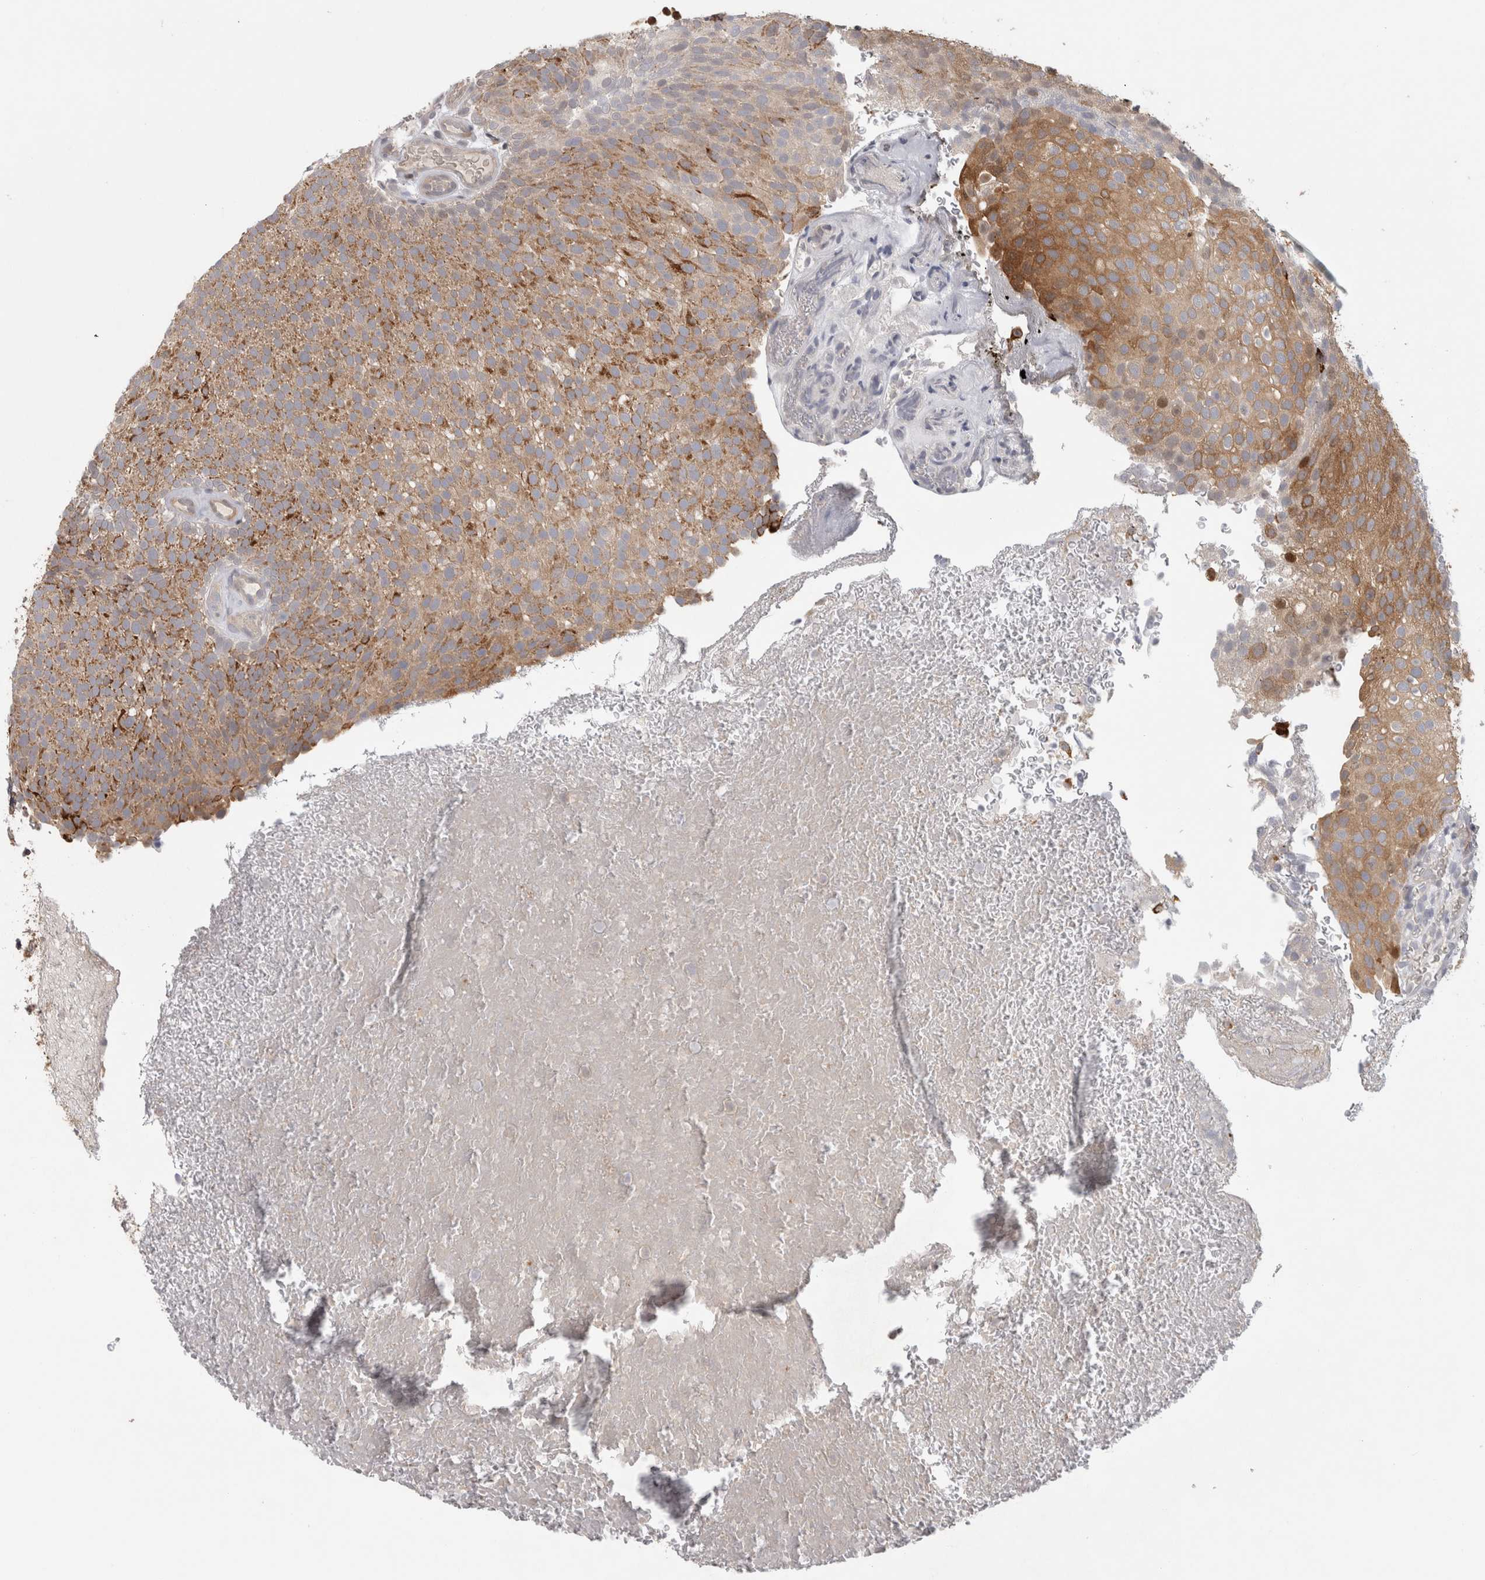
{"staining": {"intensity": "moderate", "quantity": ">75%", "location": "cytoplasmic/membranous"}, "tissue": "urothelial cancer", "cell_type": "Tumor cells", "image_type": "cancer", "snomed": [{"axis": "morphology", "description": "Urothelial carcinoma, Low grade"}, {"axis": "topography", "description": "Urinary bladder"}], "caption": "Approximately >75% of tumor cells in human urothelial cancer exhibit moderate cytoplasmic/membranous protein positivity as visualized by brown immunohistochemical staining.", "gene": "PIGP", "patient": {"sex": "male", "age": 78}}